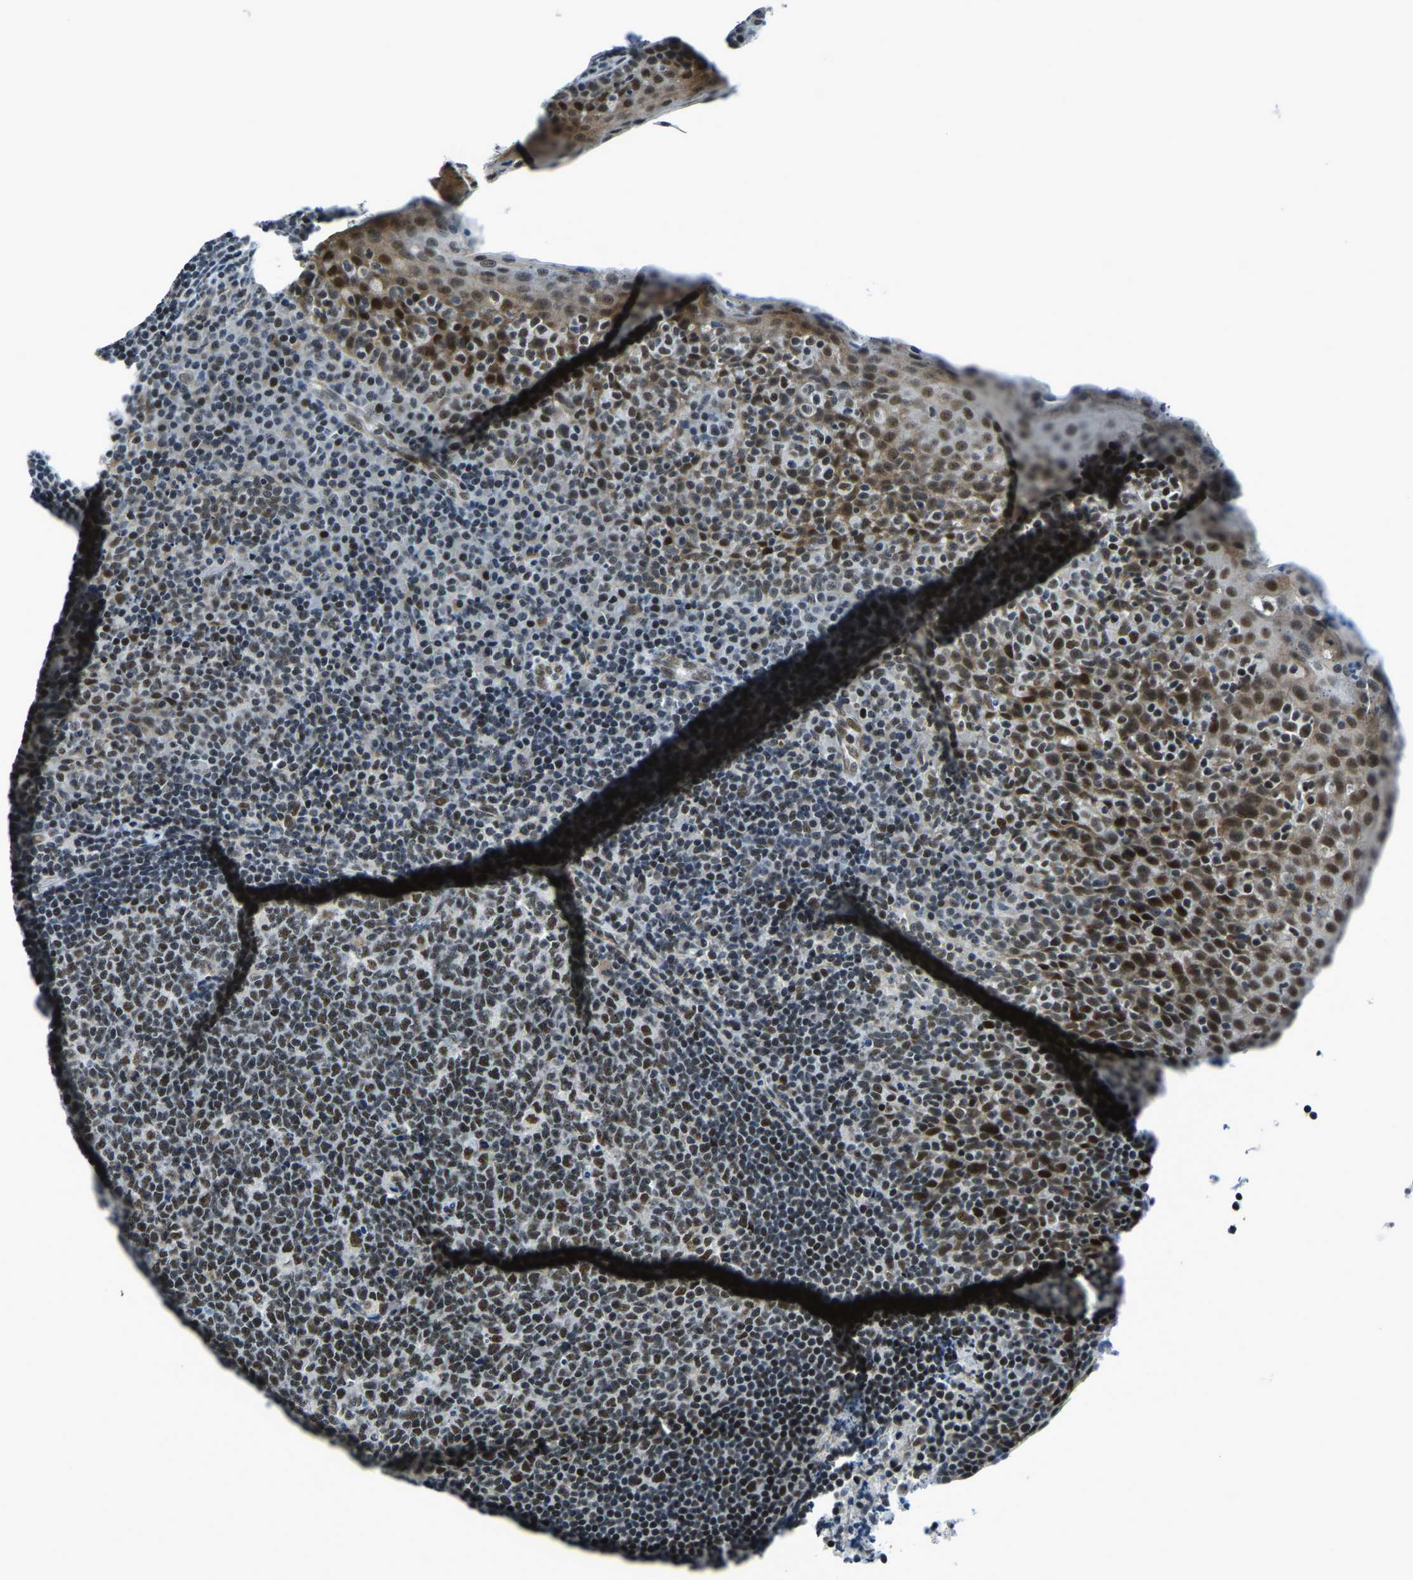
{"staining": {"intensity": "moderate", "quantity": ">75%", "location": "nuclear"}, "tissue": "tonsil", "cell_type": "Germinal center cells", "image_type": "normal", "snomed": [{"axis": "morphology", "description": "Normal tissue, NOS"}, {"axis": "topography", "description": "Tonsil"}], "caption": "Protein analysis of benign tonsil shows moderate nuclear positivity in about >75% of germinal center cells. Immunohistochemistry (ihc) stains the protein of interest in brown and the nuclei are stained blue.", "gene": "PRCC", "patient": {"sex": "male", "age": 17}}